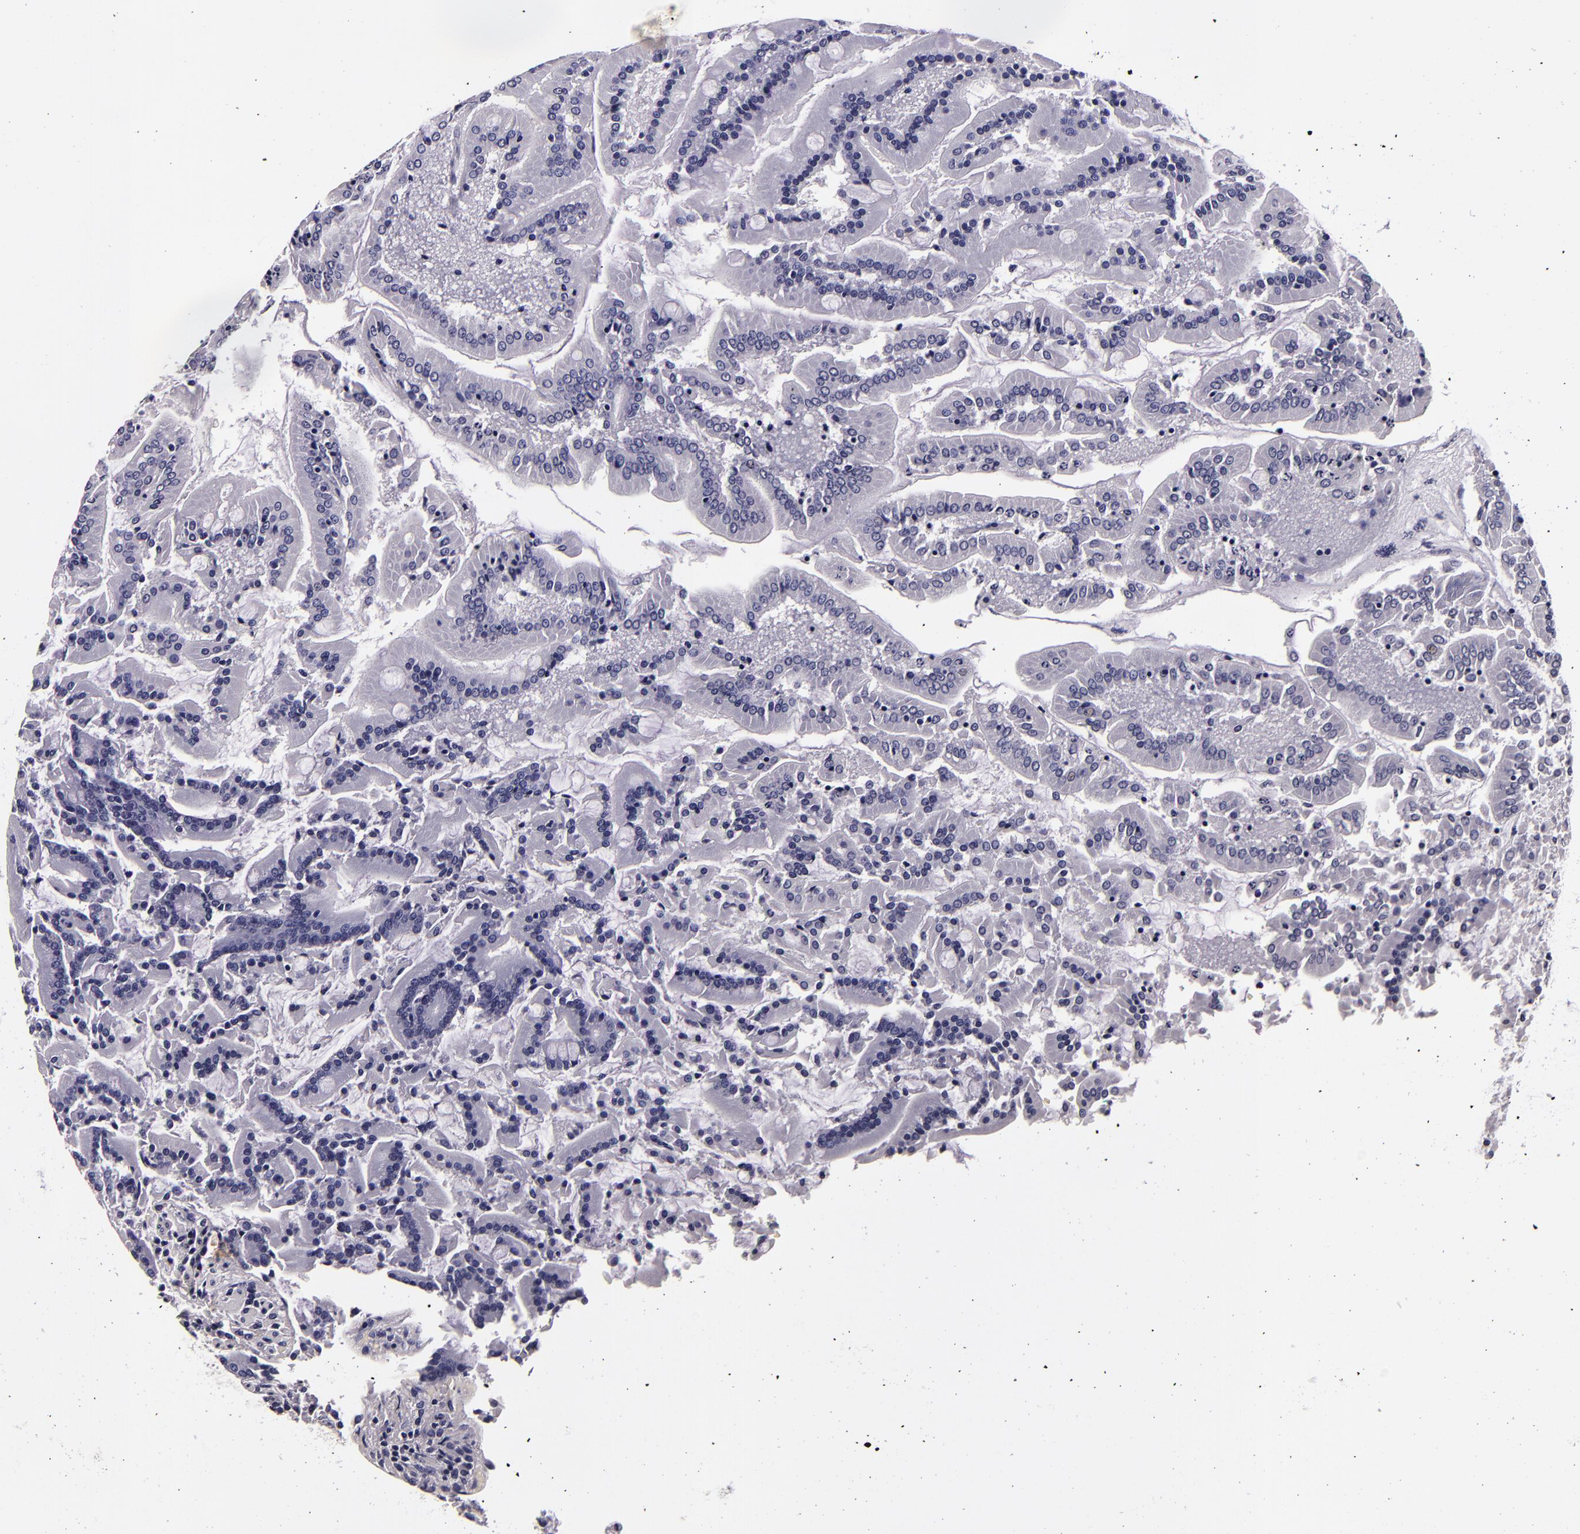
{"staining": {"intensity": "negative", "quantity": "none", "location": "none"}, "tissue": "duodenum", "cell_type": "Glandular cells", "image_type": "normal", "snomed": [{"axis": "morphology", "description": "Normal tissue, NOS"}, {"axis": "topography", "description": "Duodenum"}], "caption": "The immunohistochemistry histopathology image has no significant staining in glandular cells of duodenum. (DAB (3,3'-diaminobenzidine) IHC with hematoxylin counter stain).", "gene": "FBN1", "patient": {"sex": "female", "age": 64}}